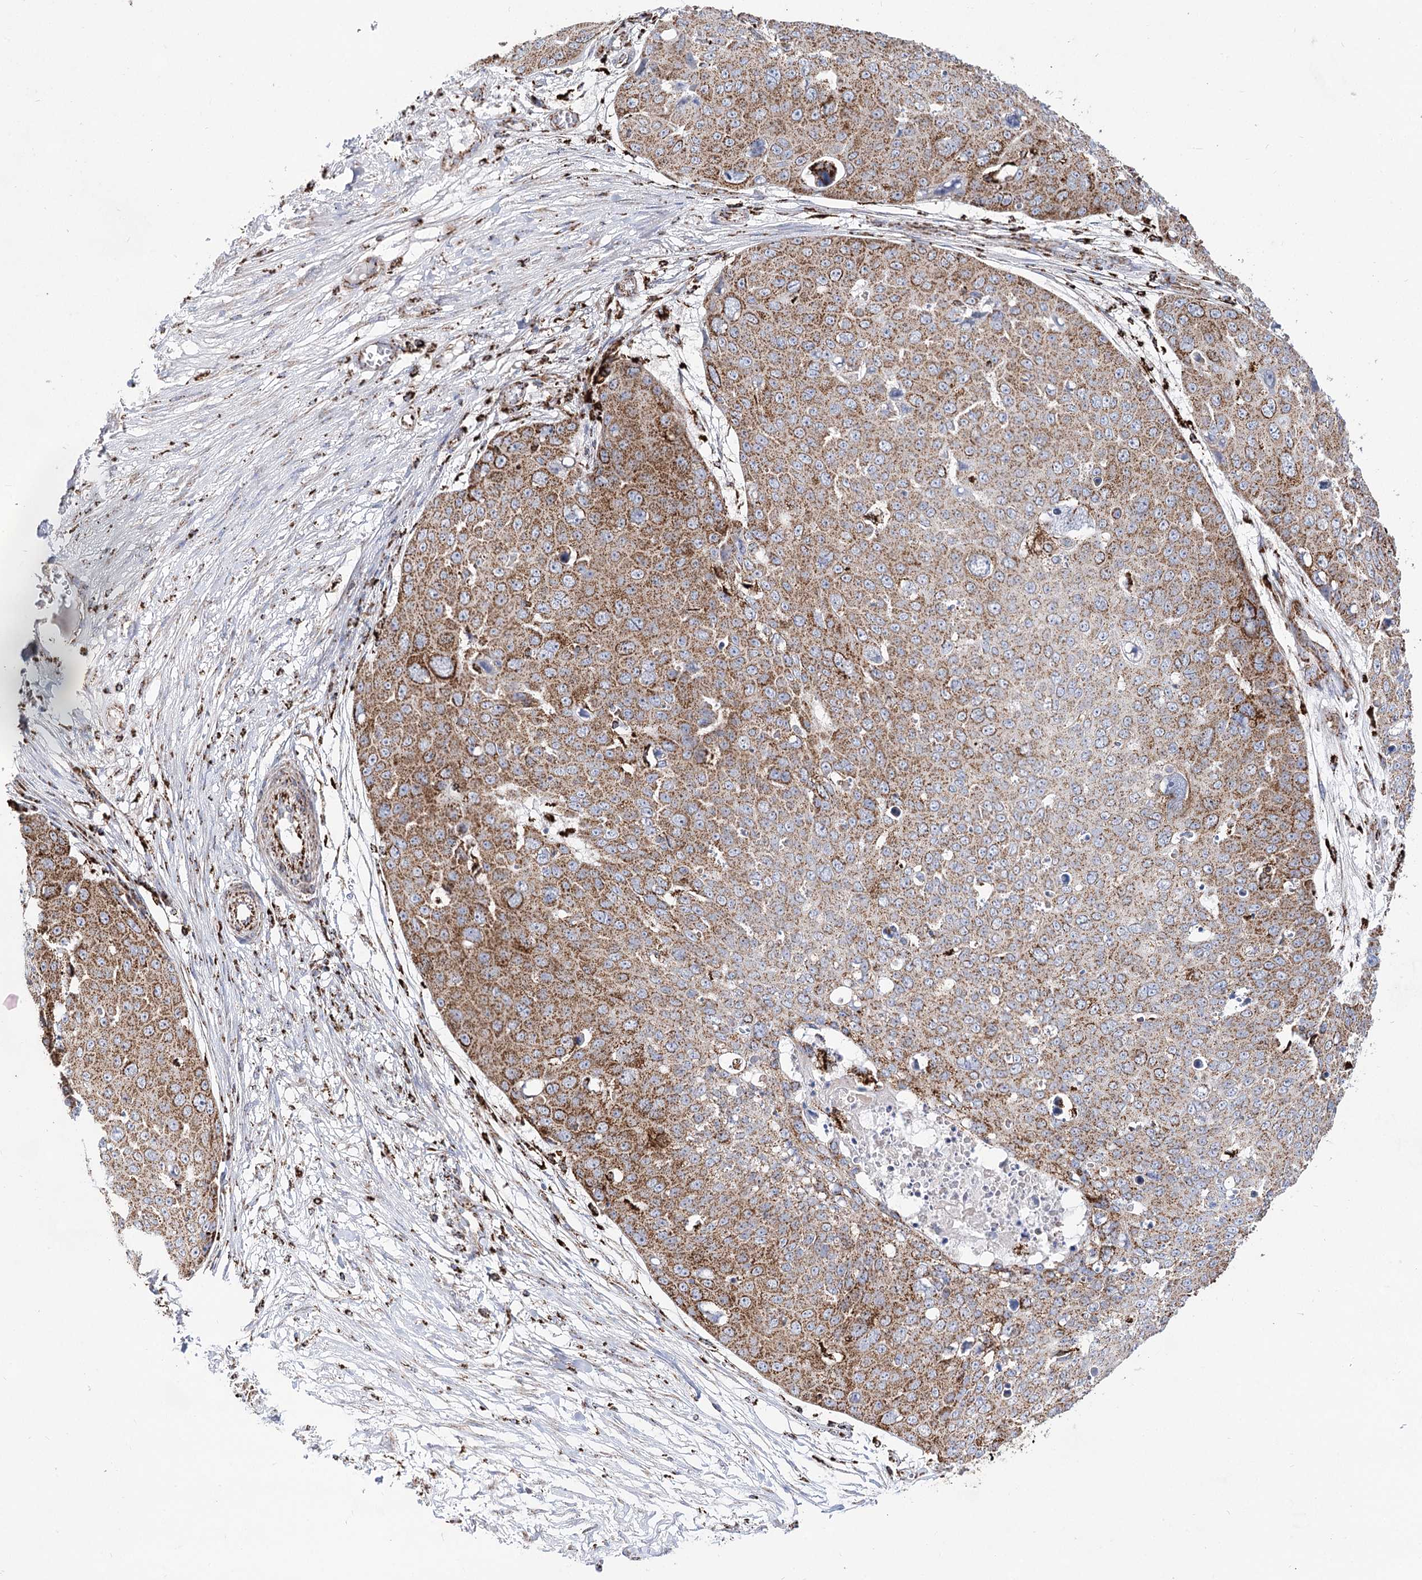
{"staining": {"intensity": "moderate", "quantity": ">75%", "location": "cytoplasmic/membranous"}, "tissue": "skin cancer", "cell_type": "Tumor cells", "image_type": "cancer", "snomed": [{"axis": "morphology", "description": "Squamous cell carcinoma, NOS"}, {"axis": "topography", "description": "Skin"}], "caption": "Protein expression analysis of skin squamous cell carcinoma reveals moderate cytoplasmic/membranous expression in about >75% of tumor cells.", "gene": "NADK2", "patient": {"sex": "male", "age": 71}}